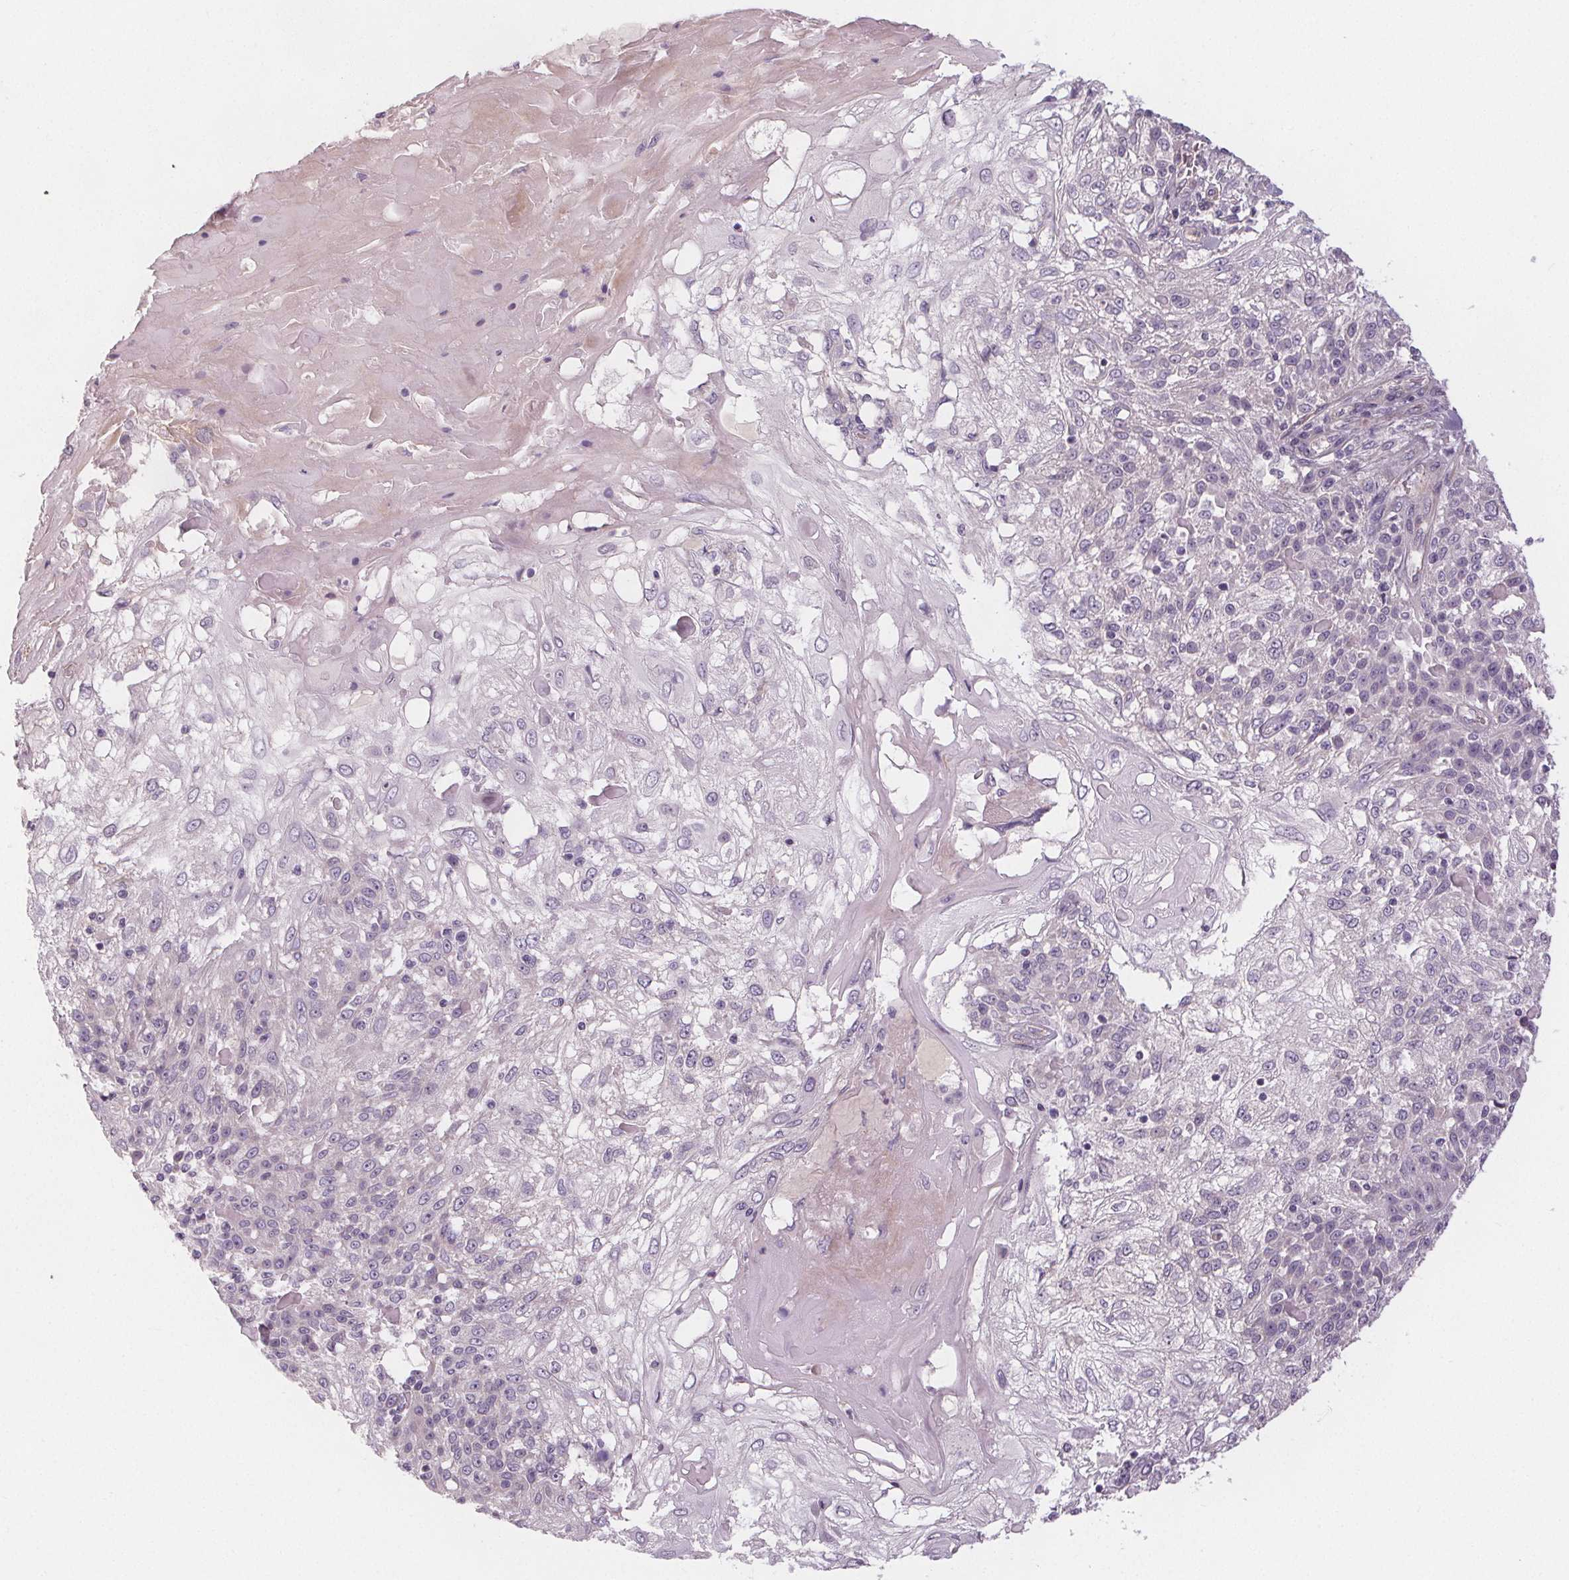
{"staining": {"intensity": "negative", "quantity": "none", "location": "none"}, "tissue": "skin cancer", "cell_type": "Tumor cells", "image_type": "cancer", "snomed": [{"axis": "morphology", "description": "Normal tissue, NOS"}, {"axis": "morphology", "description": "Squamous cell carcinoma, NOS"}, {"axis": "topography", "description": "Skin"}], "caption": "High power microscopy photomicrograph of an immunohistochemistry micrograph of squamous cell carcinoma (skin), revealing no significant staining in tumor cells.", "gene": "VNN1", "patient": {"sex": "female", "age": 83}}